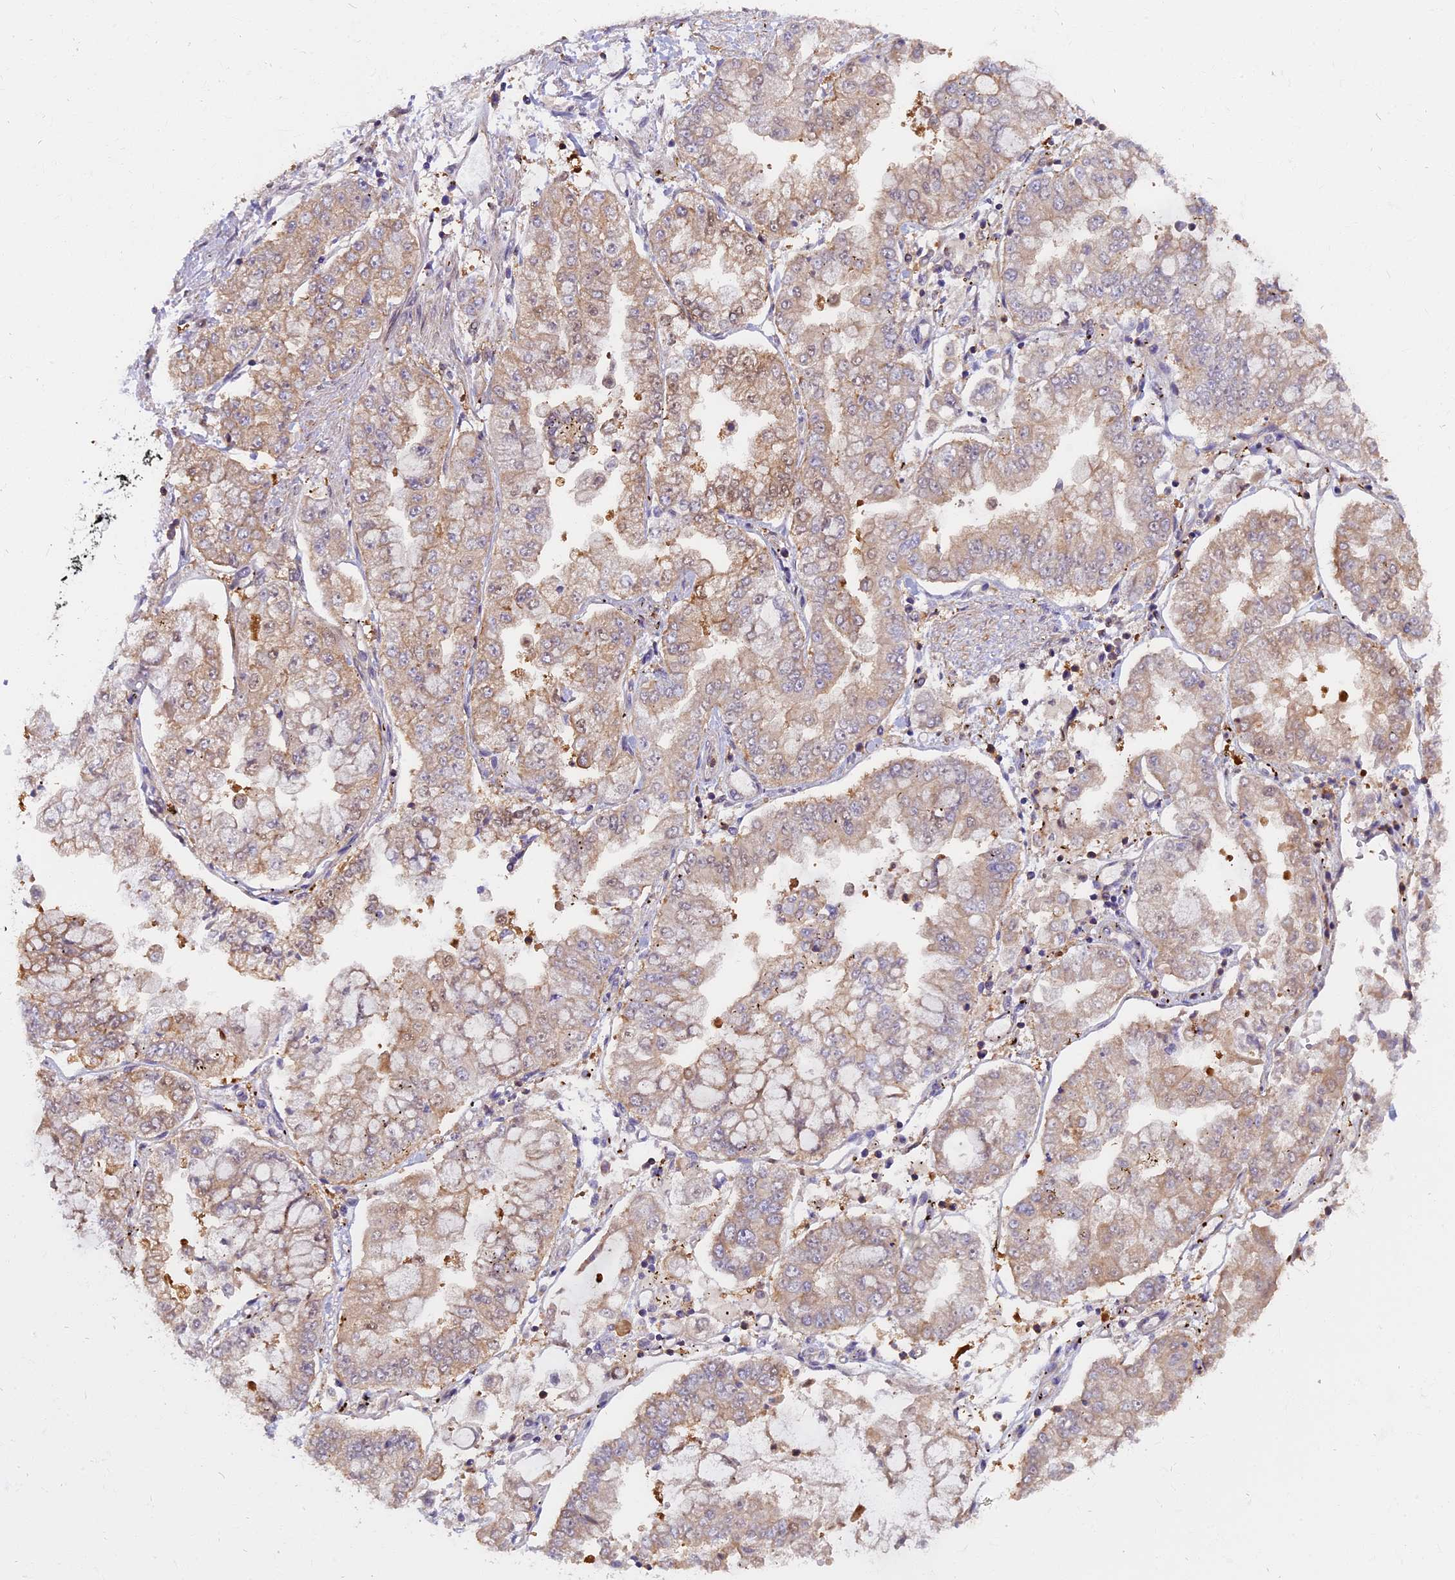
{"staining": {"intensity": "weak", "quantity": "<25%", "location": "cytoplasmic/membranous"}, "tissue": "stomach cancer", "cell_type": "Tumor cells", "image_type": "cancer", "snomed": [{"axis": "morphology", "description": "Adenocarcinoma, NOS"}, {"axis": "topography", "description": "Stomach"}], "caption": "High power microscopy image of an immunohistochemistry (IHC) histopathology image of stomach cancer, revealing no significant staining in tumor cells. (Stains: DAB immunohistochemistry with hematoxylin counter stain, Microscopy: brightfield microscopy at high magnification).", "gene": "FAM118B", "patient": {"sex": "male", "age": 76}}